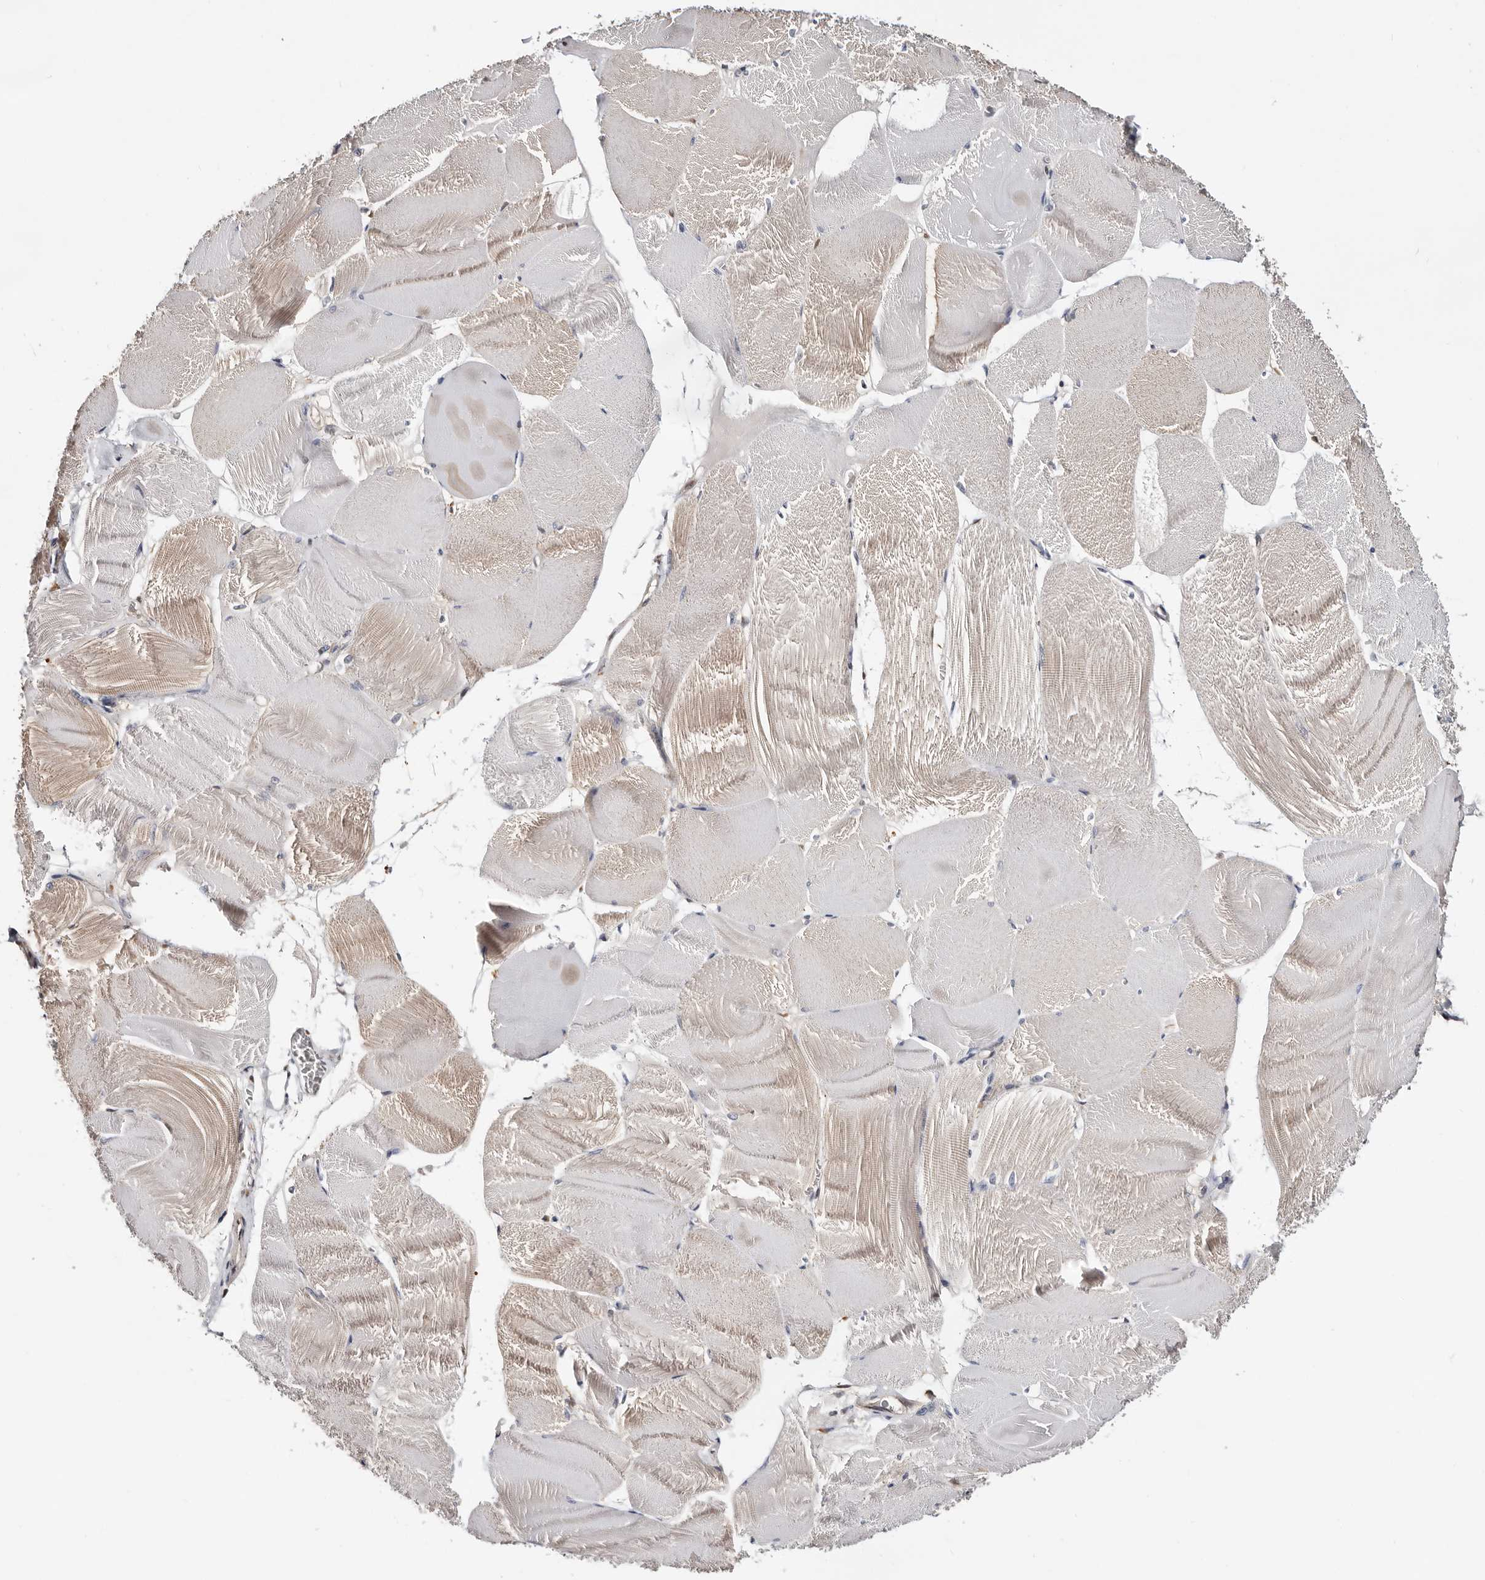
{"staining": {"intensity": "weak", "quantity": "25%-75%", "location": "cytoplasmic/membranous"}, "tissue": "skeletal muscle", "cell_type": "Myocytes", "image_type": "normal", "snomed": [{"axis": "morphology", "description": "Normal tissue, NOS"}, {"axis": "morphology", "description": "Basal cell carcinoma"}, {"axis": "topography", "description": "Skeletal muscle"}], "caption": "High-magnification brightfield microscopy of unremarkable skeletal muscle stained with DAB (brown) and counterstained with hematoxylin (blue). myocytes exhibit weak cytoplasmic/membranous expression is identified in about25%-75% of cells.", "gene": "TP53I3", "patient": {"sex": "female", "age": 64}}